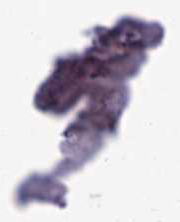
{"staining": {"intensity": "negative", "quantity": "none", "location": "none"}, "tissue": "caudate", "cell_type": "Glial cells", "image_type": "normal", "snomed": [{"axis": "morphology", "description": "Normal tissue, NOS"}, {"axis": "topography", "description": "Lateral ventricle wall"}], "caption": "A histopathology image of caudate stained for a protein displays no brown staining in glial cells. (DAB IHC visualized using brightfield microscopy, high magnification).", "gene": "RANBP3", "patient": {"sex": "male", "age": 37}}